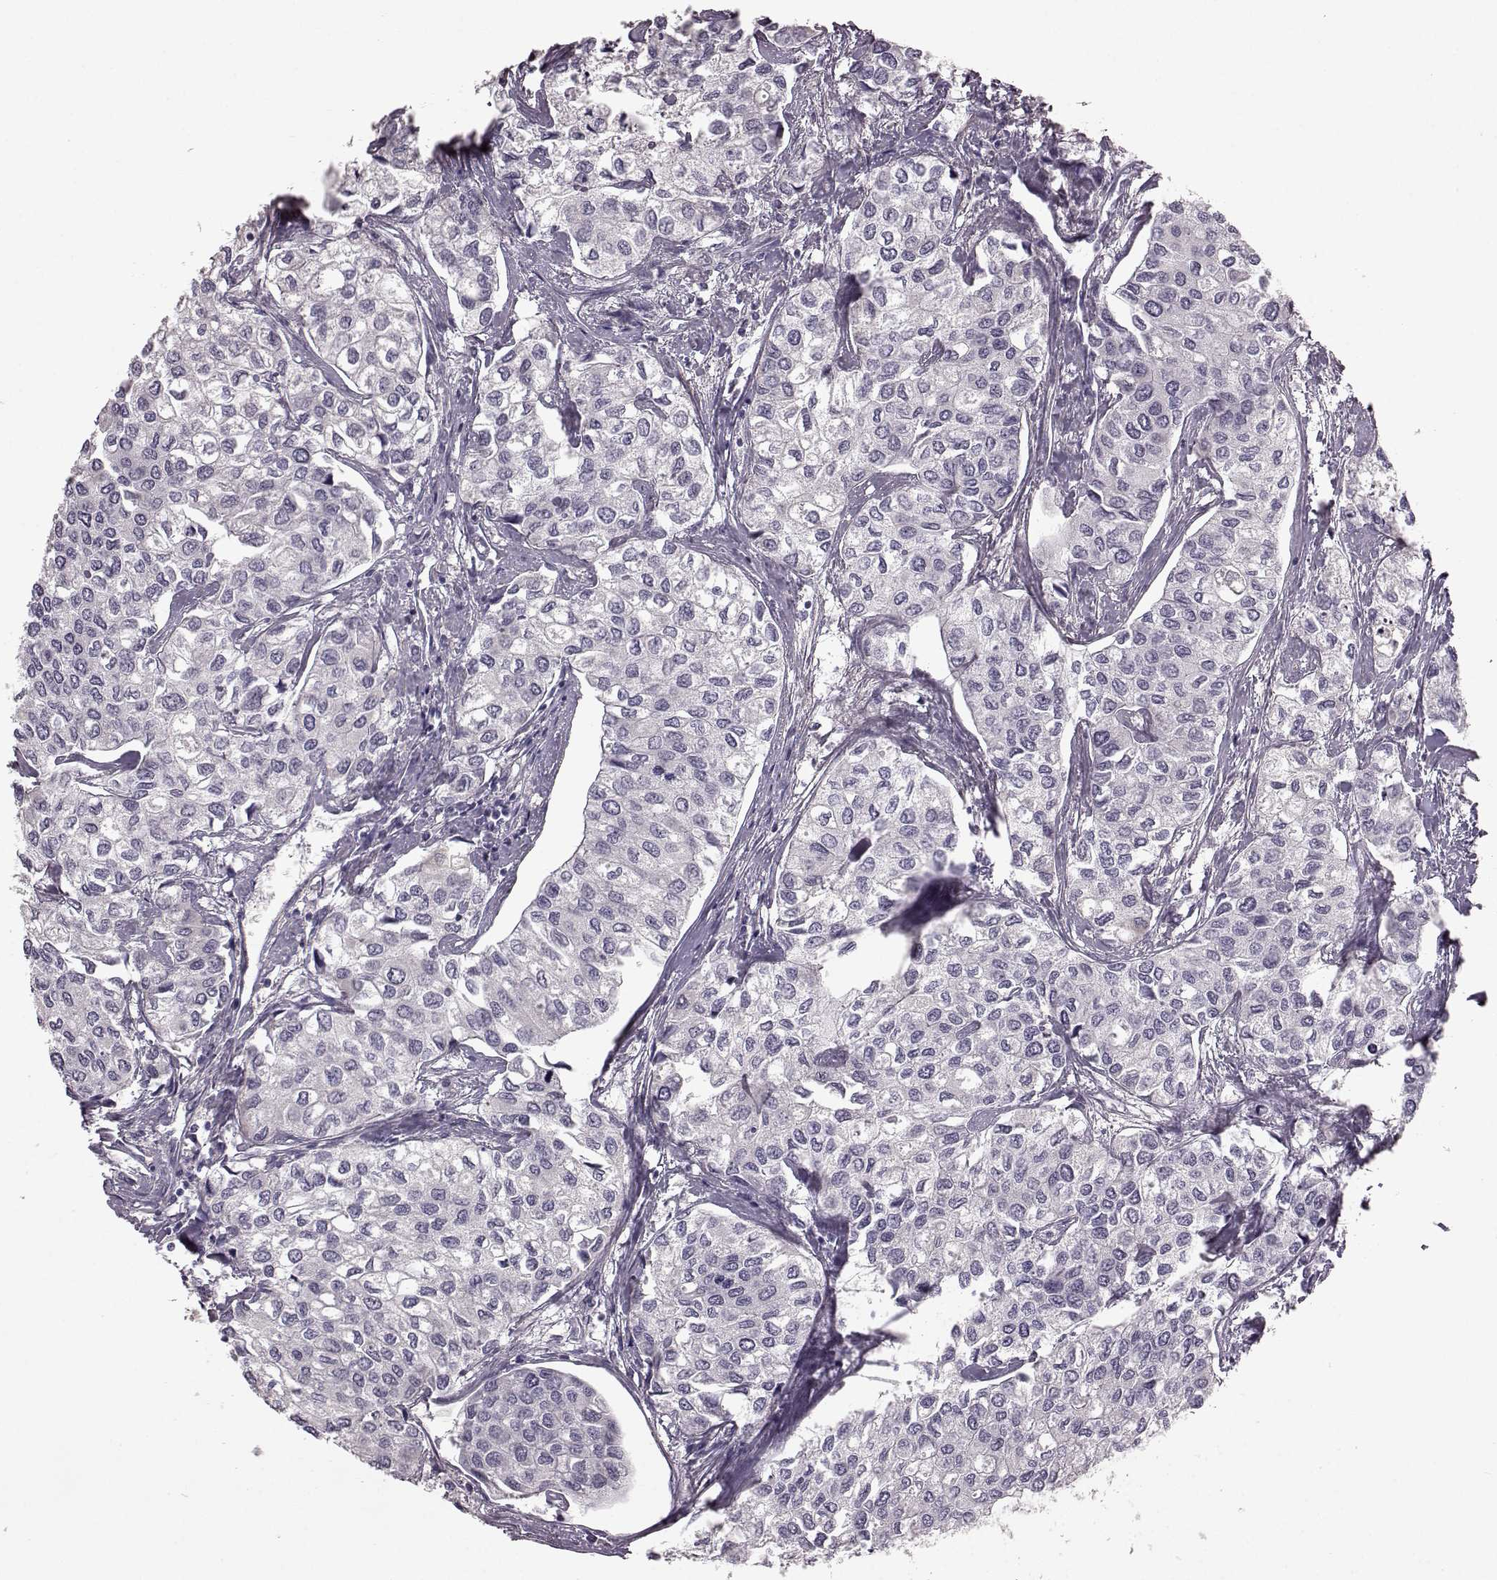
{"staining": {"intensity": "negative", "quantity": "none", "location": "none"}, "tissue": "urothelial cancer", "cell_type": "Tumor cells", "image_type": "cancer", "snomed": [{"axis": "morphology", "description": "Urothelial carcinoma, High grade"}, {"axis": "topography", "description": "Urinary bladder"}], "caption": "IHC image of neoplastic tissue: human urothelial cancer stained with DAB reveals no significant protein expression in tumor cells. Nuclei are stained in blue.", "gene": "GRK1", "patient": {"sex": "male", "age": 73}}